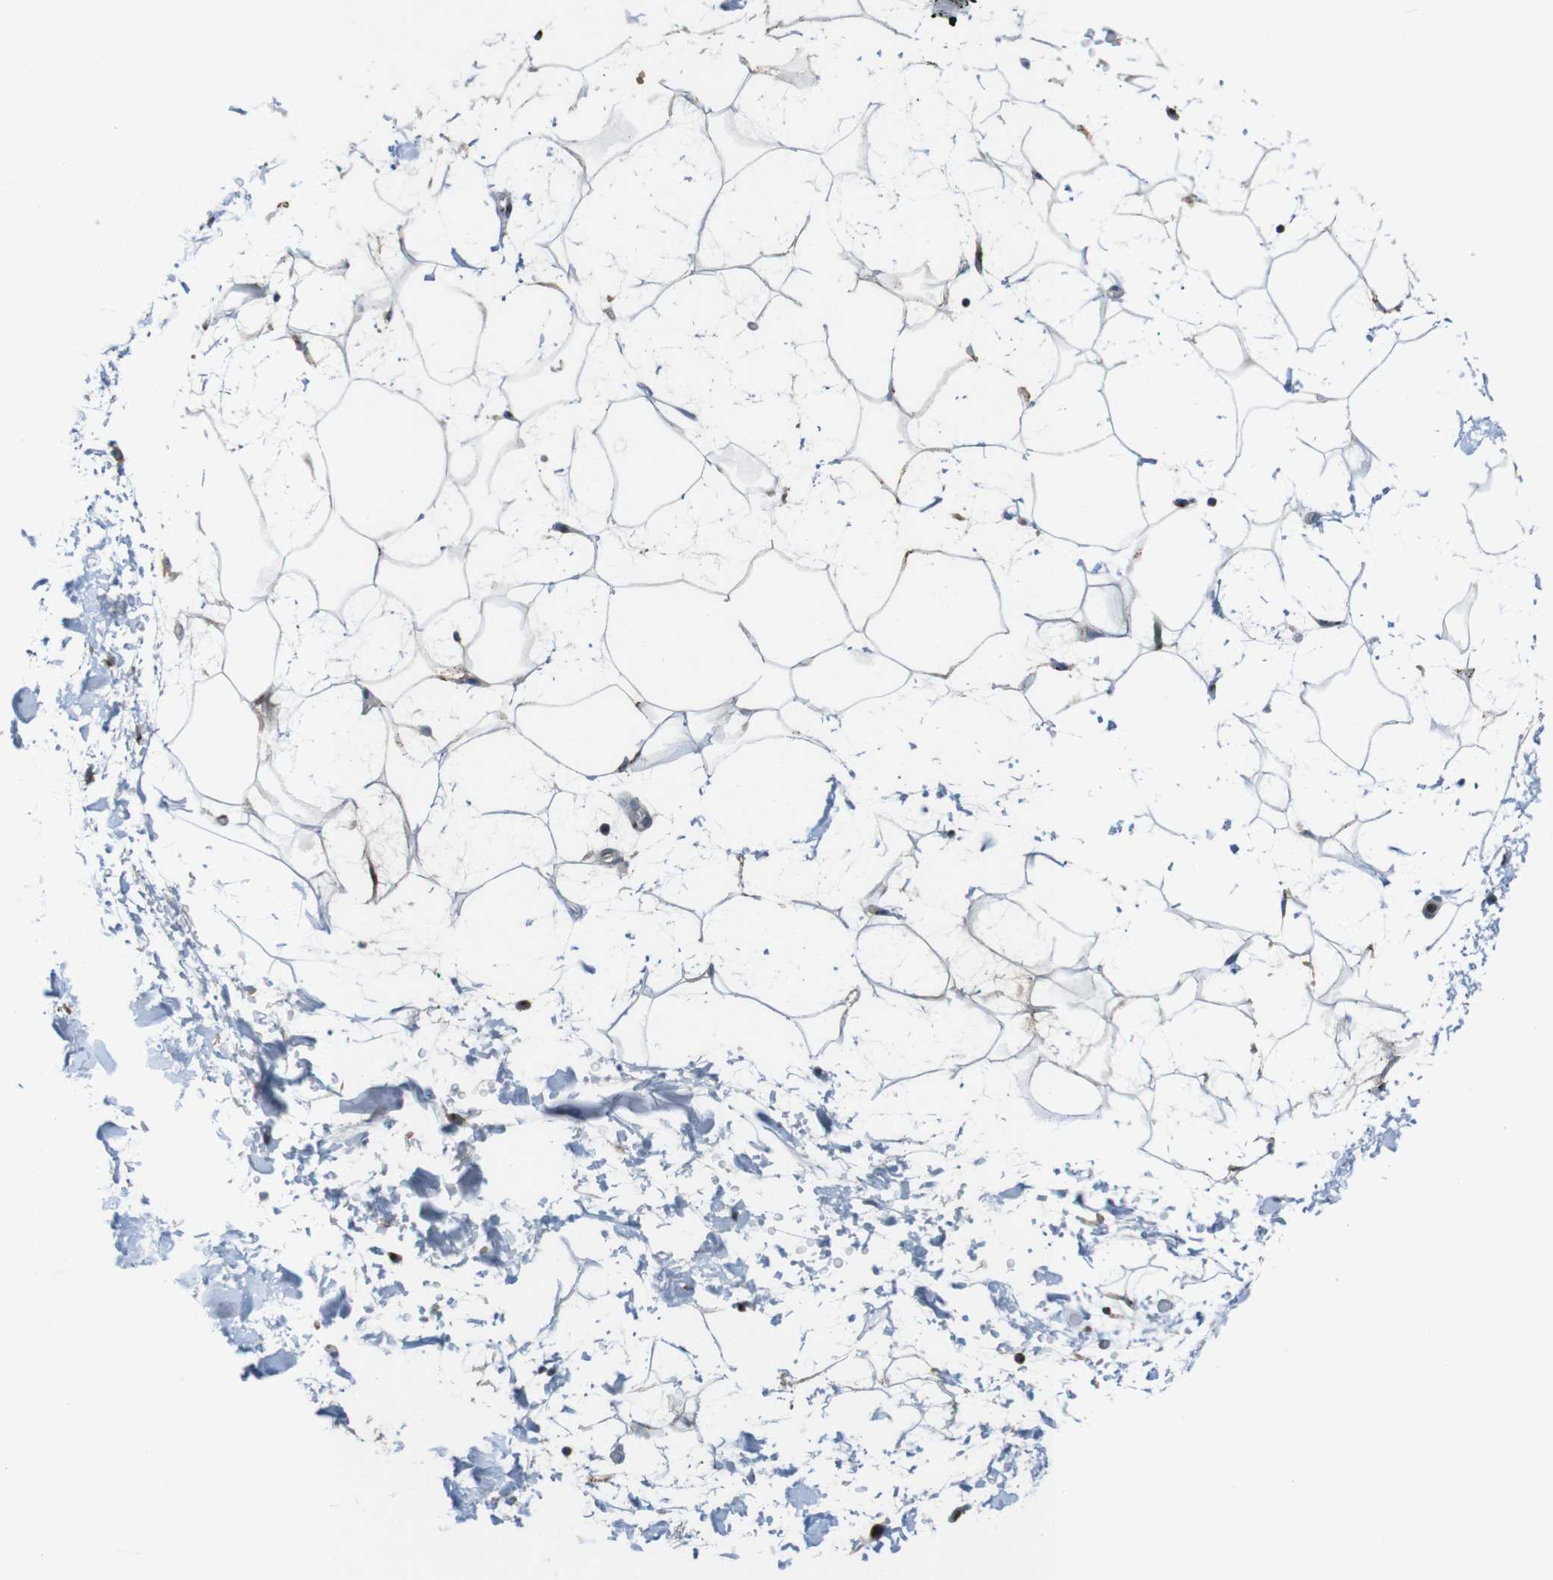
{"staining": {"intensity": "moderate", "quantity": "25%-75%", "location": "cytoplasmic/membranous"}, "tissue": "adipose tissue", "cell_type": "Adipocytes", "image_type": "normal", "snomed": [{"axis": "morphology", "description": "Normal tissue, NOS"}, {"axis": "topography", "description": "Soft tissue"}], "caption": "Adipose tissue stained for a protein (brown) displays moderate cytoplasmic/membranous positive staining in approximately 25%-75% of adipocytes.", "gene": "ZFPL1", "patient": {"sex": "male", "age": 72}}